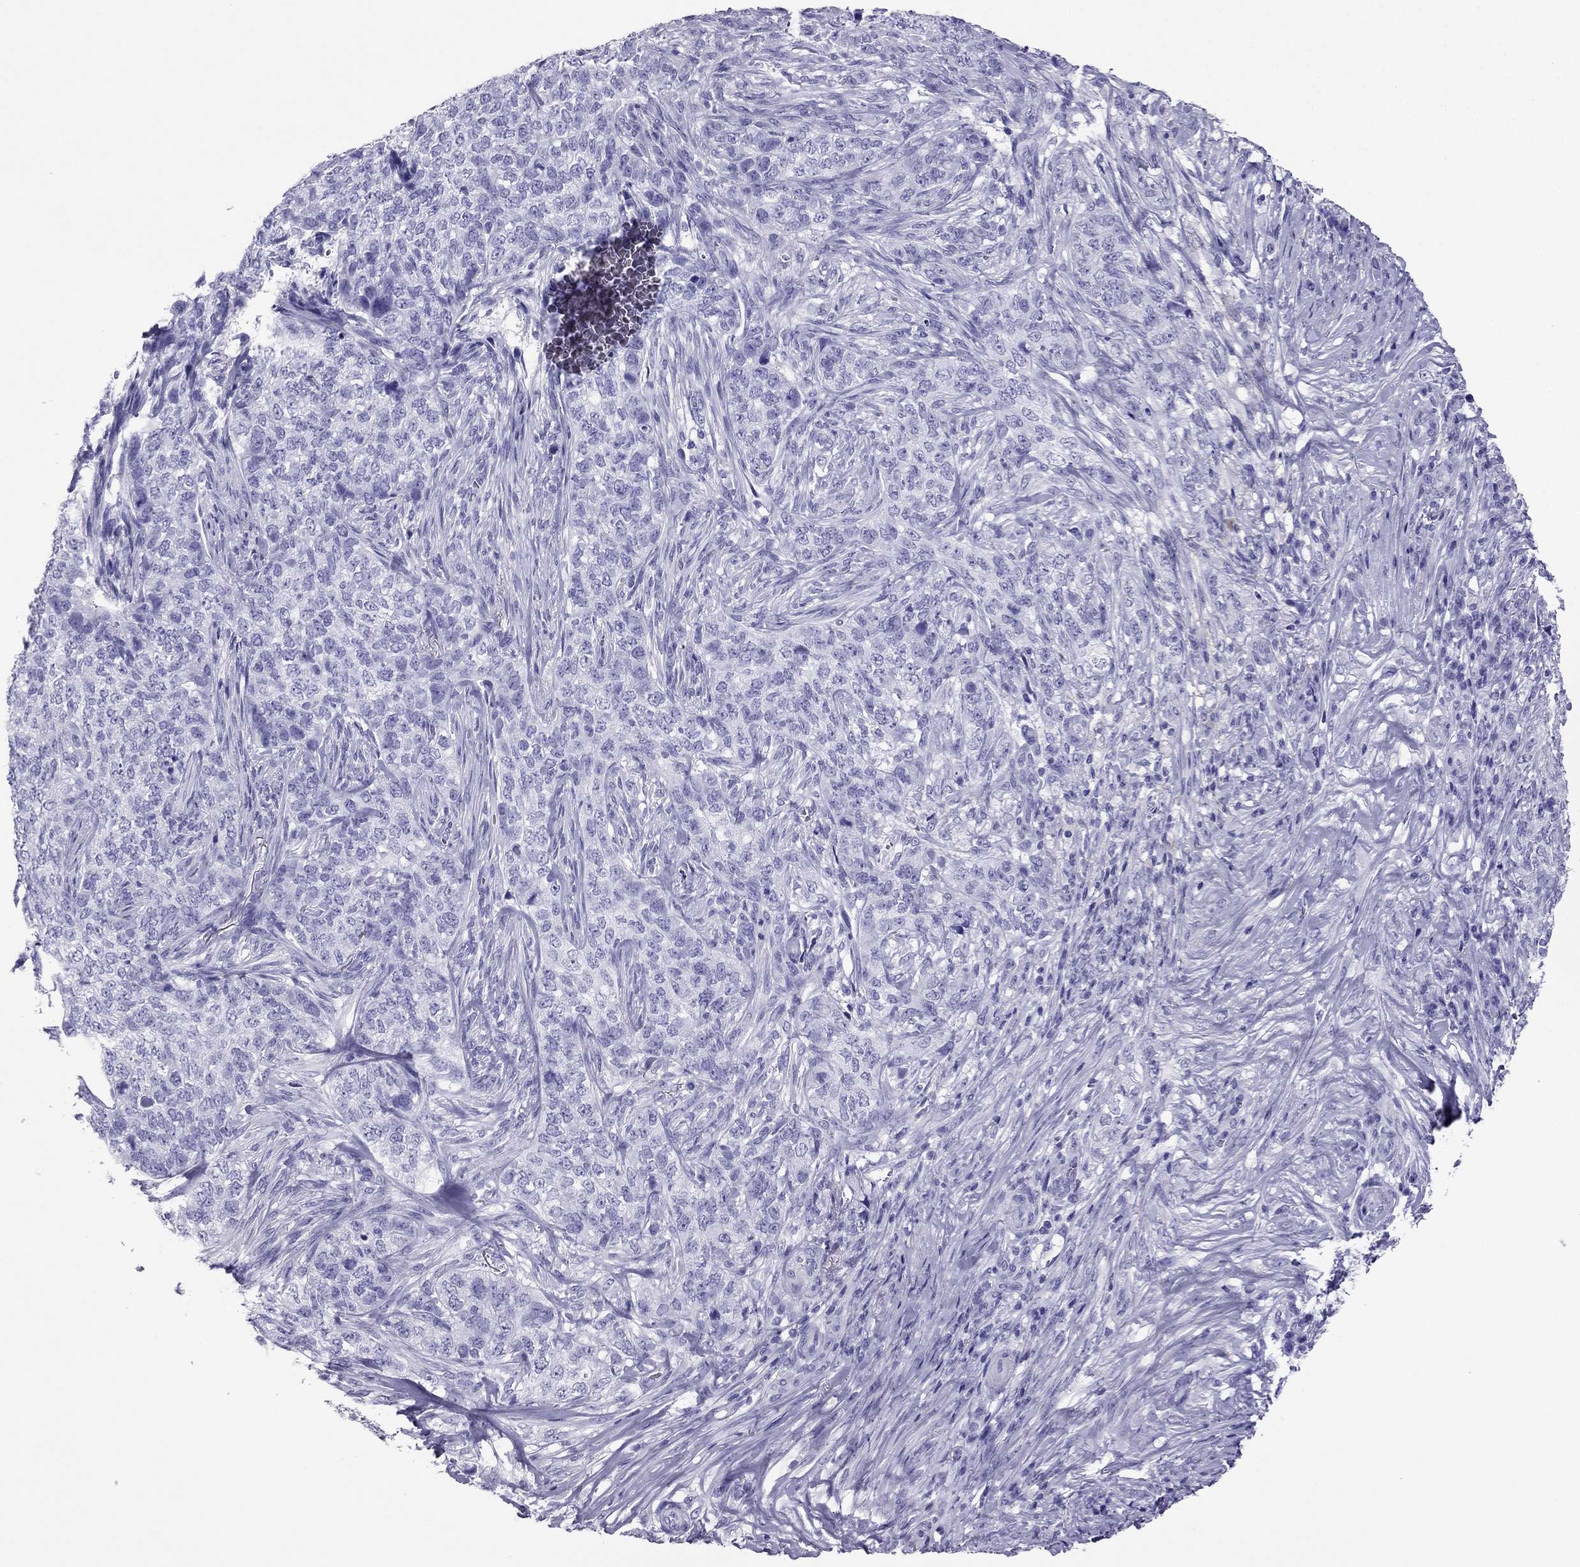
{"staining": {"intensity": "negative", "quantity": "none", "location": "none"}, "tissue": "skin cancer", "cell_type": "Tumor cells", "image_type": "cancer", "snomed": [{"axis": "morphology", "description": "Basal cell carcinoma"}, {"axis": "topography", "description": "Skin"}], "caption": "The micrograph reveals no staining of tumor cells in basal cell carcinoma (skin).", "gene": "PDE6A", "patient": {"sex": "female", "age": 69}}